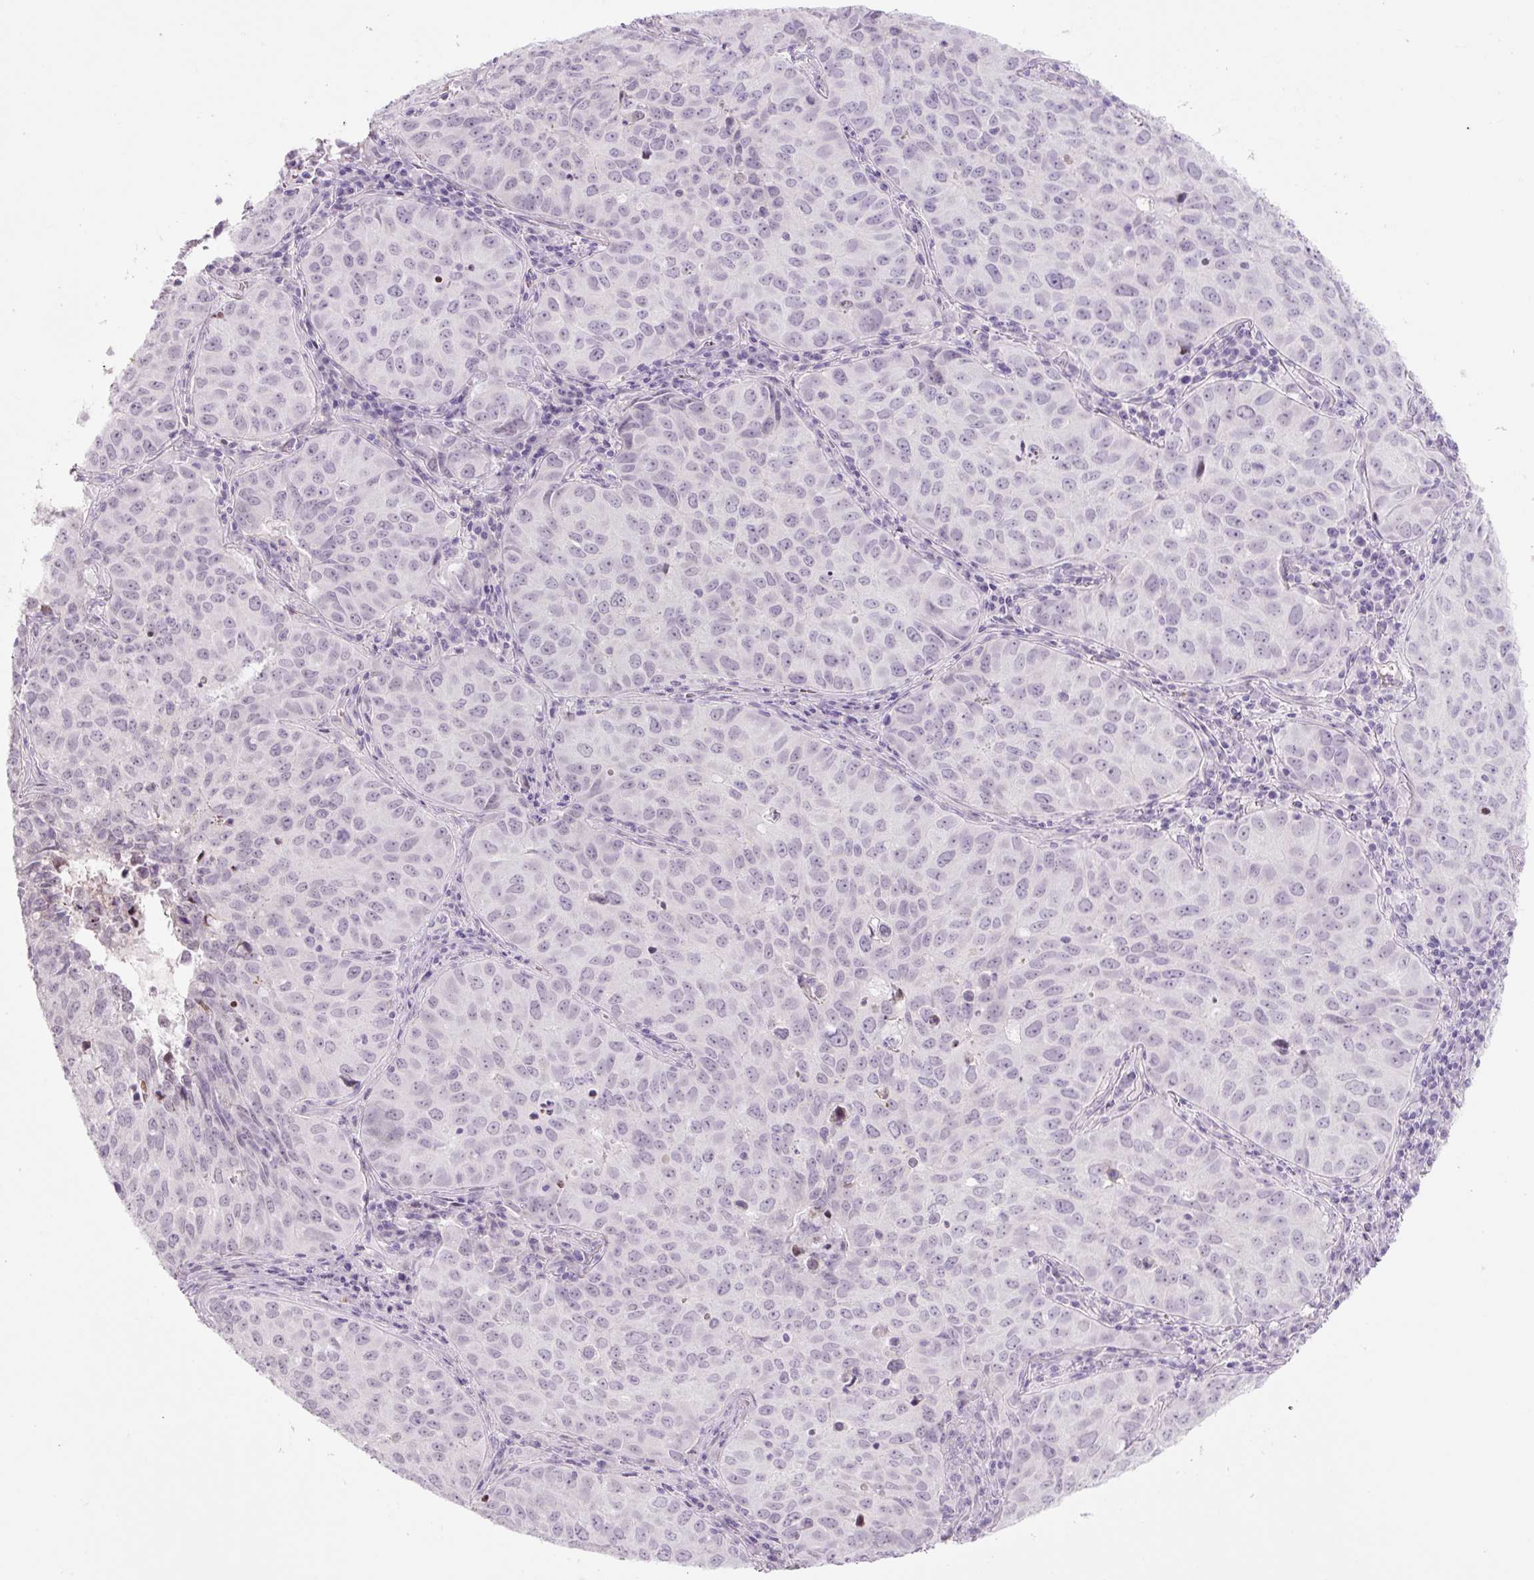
{"staining": {"intensity": "negative", "quantity": "none", "location": "none"}, "tissue": "lung cancer", "cell_type": "Tumor cells", "image_type": "cancer", "snomed": [{"axis": "morphology", "description": "Adenocarcinoma, NOS"}, {"axis": "topography", "description": "Lung"}], "caption": "High magnification brightfield microscopy of adenocarcinoma (lung) stained with DAB (3,3'-diaminobenzidine) (brown) and counterstained with hematoxylin (blue): tumor cells show no significant expression.", "gene": "PRM1", "patient": {"sex": "female", "age": 50}}